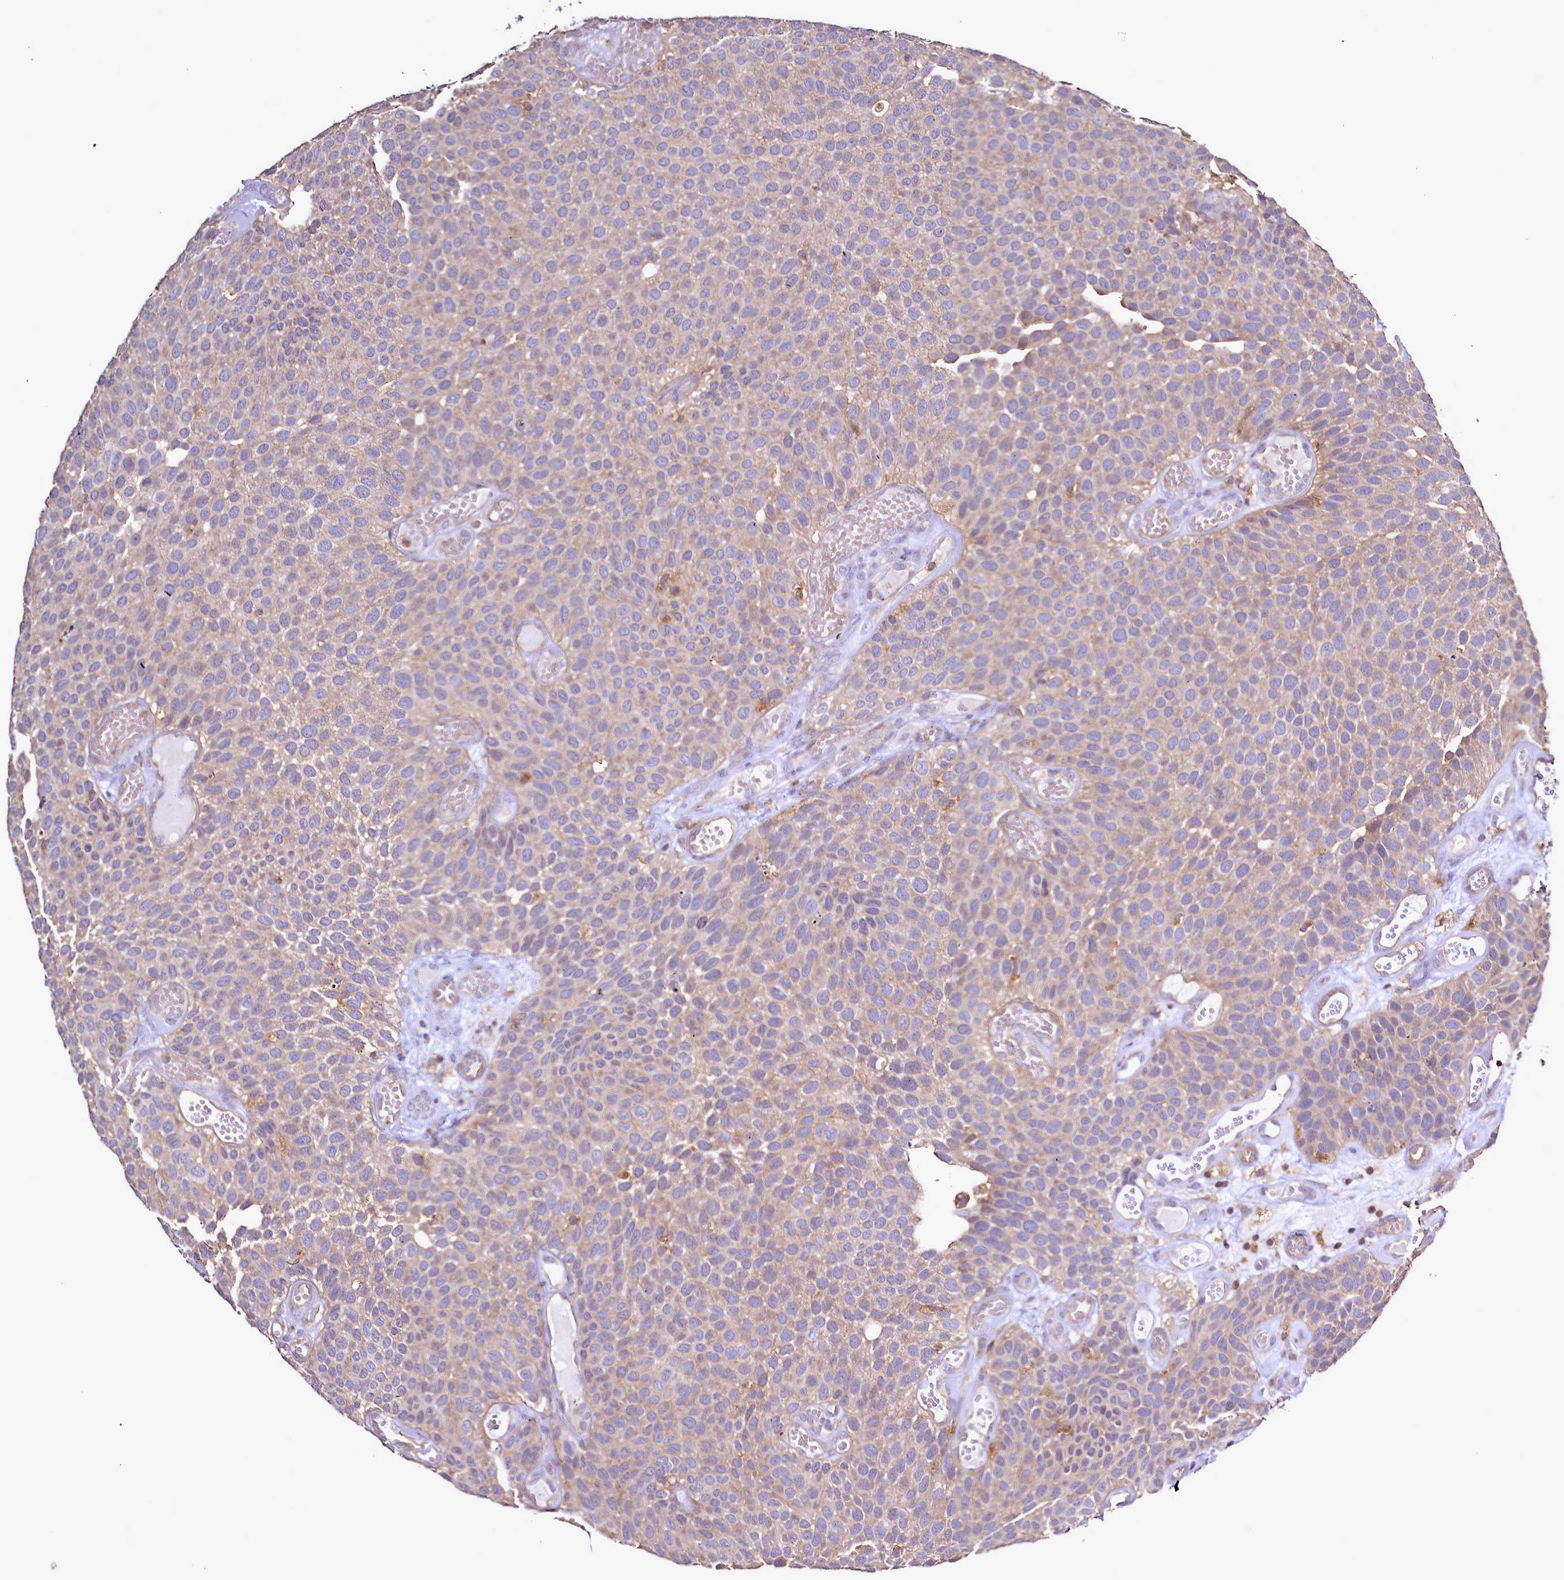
{"staining": {"intensity": "weak", "quantity": "<25%", "location": "cytoplasmic/membranous"}, "tissue": "urothelial cancer", "cell_type": "Tumor cells", "image_type": "cancer", "snomed": [{"axis": "morphology", "description": "Urothelial carcinoma, Low grade"}, {"axis": "topography", "description": "Urinary bladder"}], "caption": "Immunohistochemical staining of low-grade urothelial carcinoma reveals no significant positivity in tumor cells.", "gene": "NCKAP1L", "patient": {"sex": "male", "age": 89}}